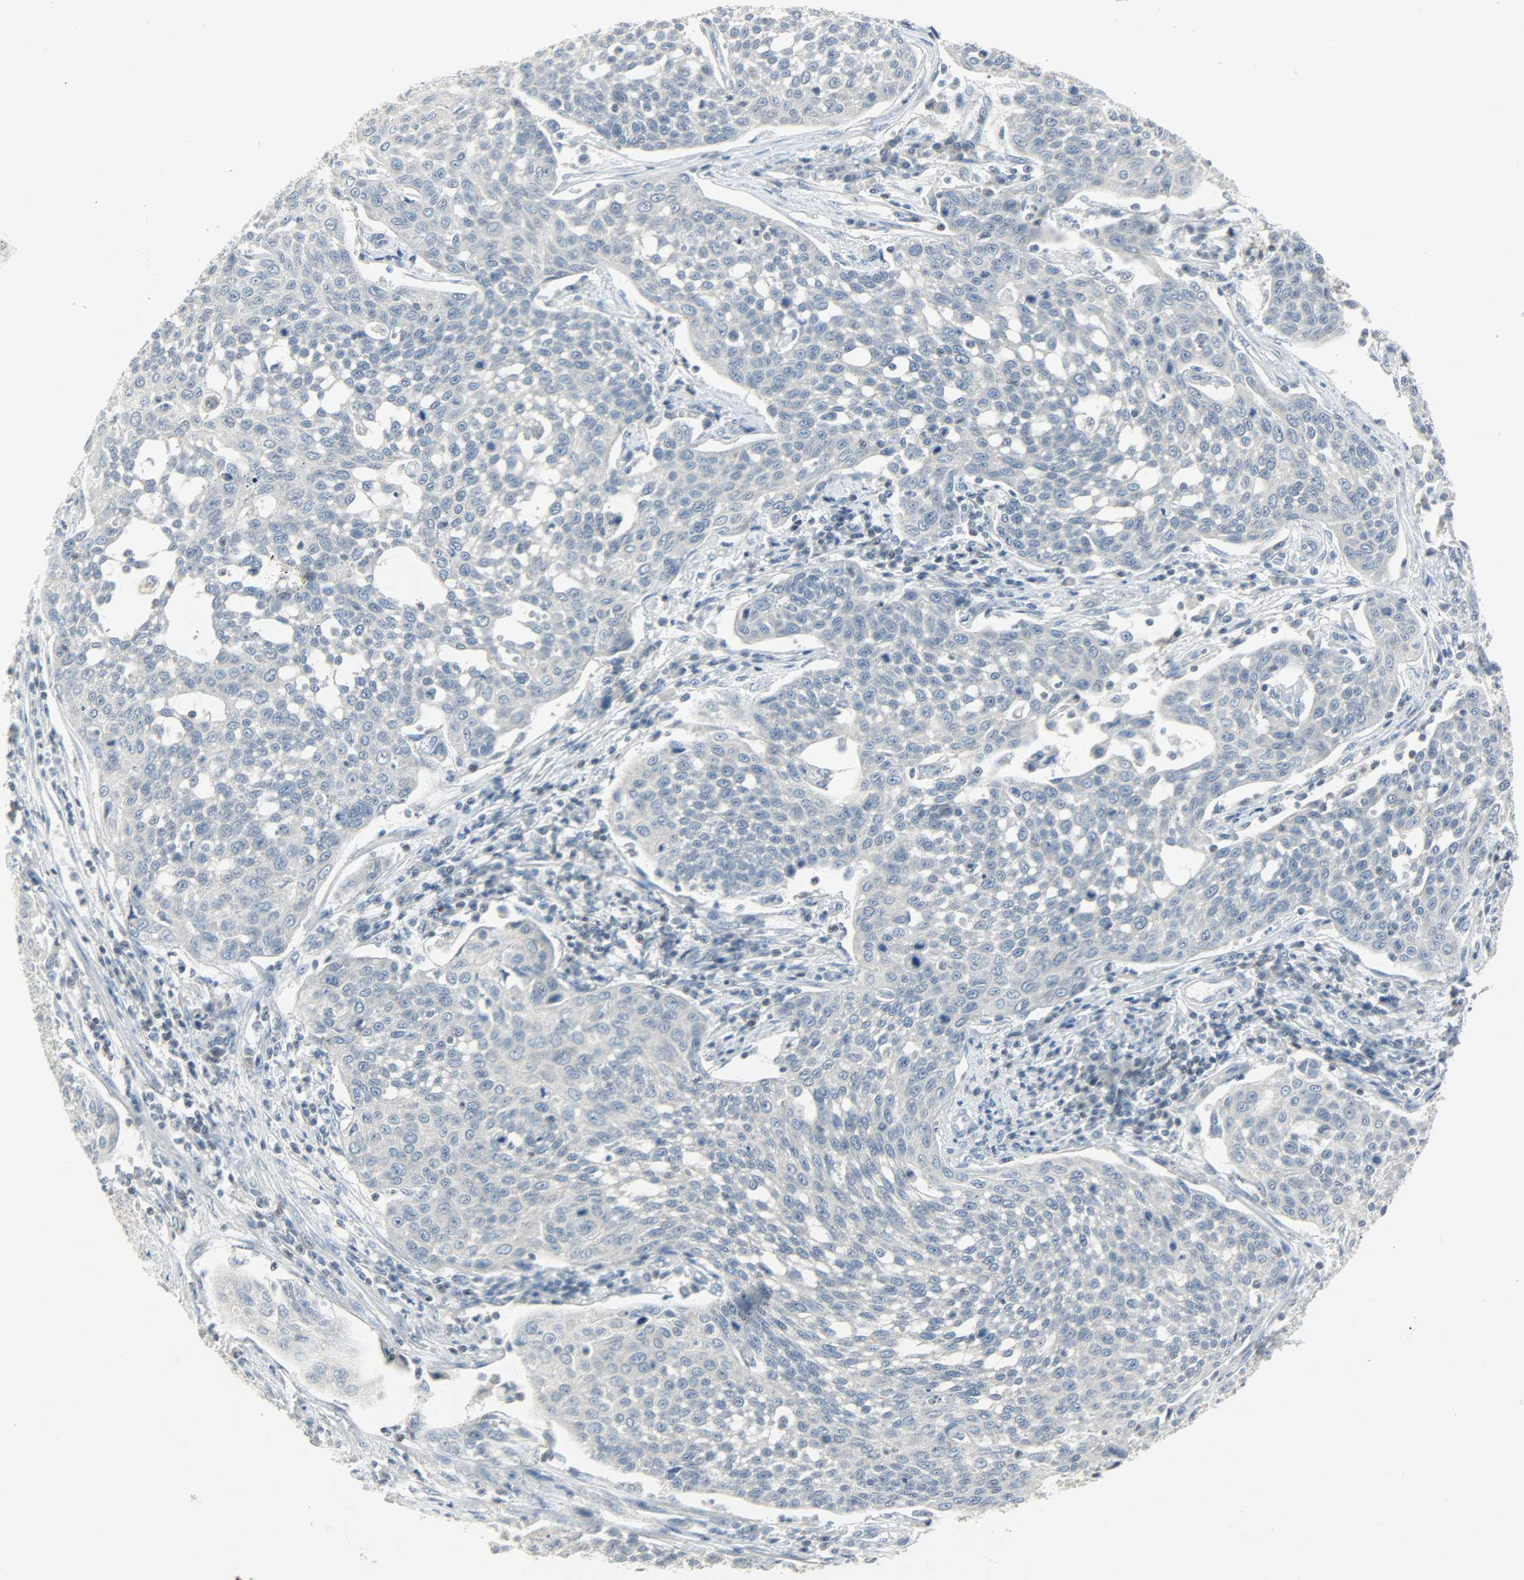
{"staining": {"intensity": "negative", "quantity": "none", "location": "none"}, "tissue": "cervical cancer", "cell_type": "Tumor cells", "image_type": "cancer", "snomed": [{"axis": "morphology", "description": "Squamous cell carcinoma, NOS"}, {"axis": "topography", "description": "Cervix"}], "caption": "Immunohistochemical staining of cervical squamous cell carcinoma displays no significant expression in tumor cells.", "gene": "CAMK4", "patient": {"sex": "female", "age": 34}}